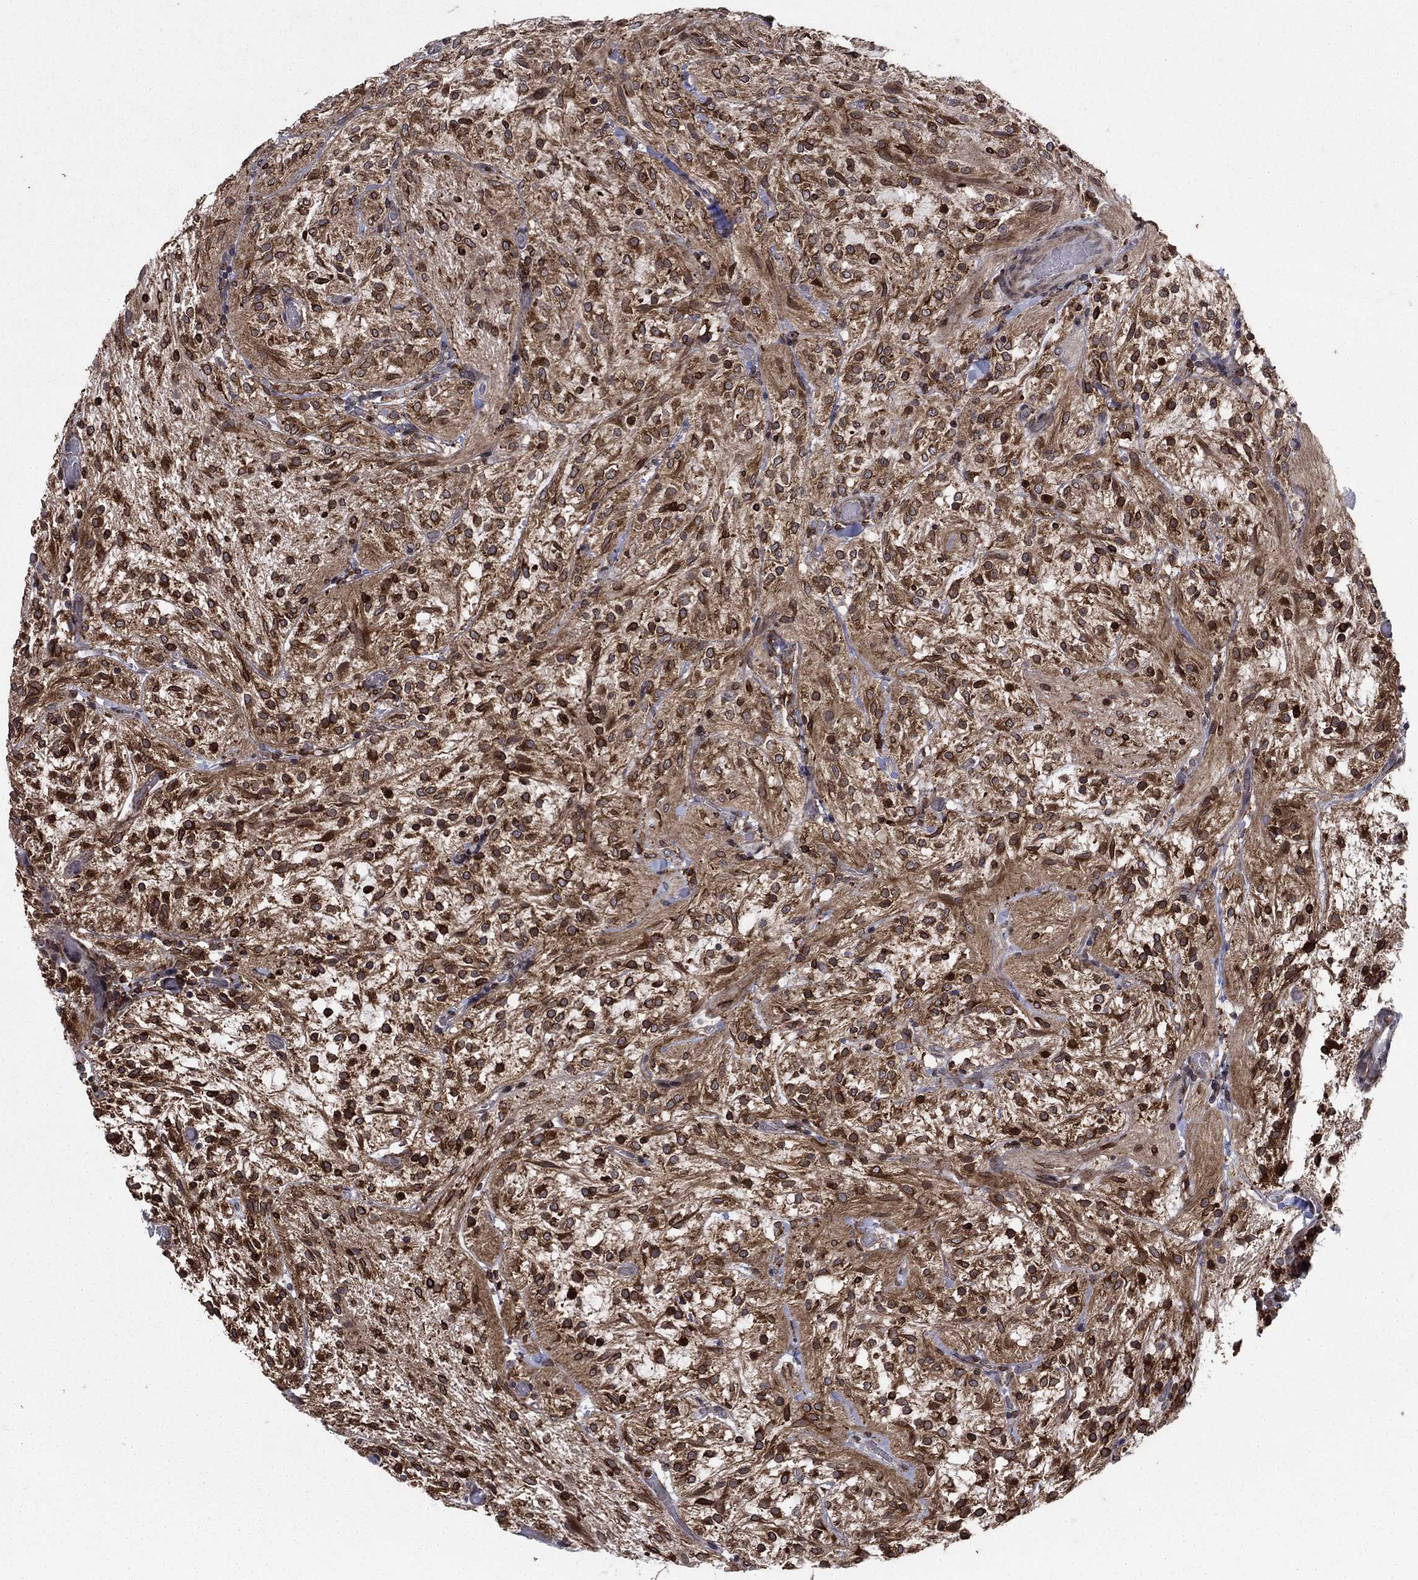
{"staining": {"intensity": "strong", "quantity": ">75%", "location": "cytoplasmic/membranous"}, "tissue": "glioma", "cell_type": "Tumor cells", "image_type": "cancer", "snomed": [{"axis": "morphology", "description": "Glioma, malignant, Low grade"}, {"axis": "topography", "description": "Brain"}], "caption": "Brown immunohistochemical staining in human malignant low-grade glioma demonstrates strong cytoplasmic/membranous expression in approximately >75% of tumor cells.", "gene": "DHRS7", "patient": {"sex": "male", "age": 3}}